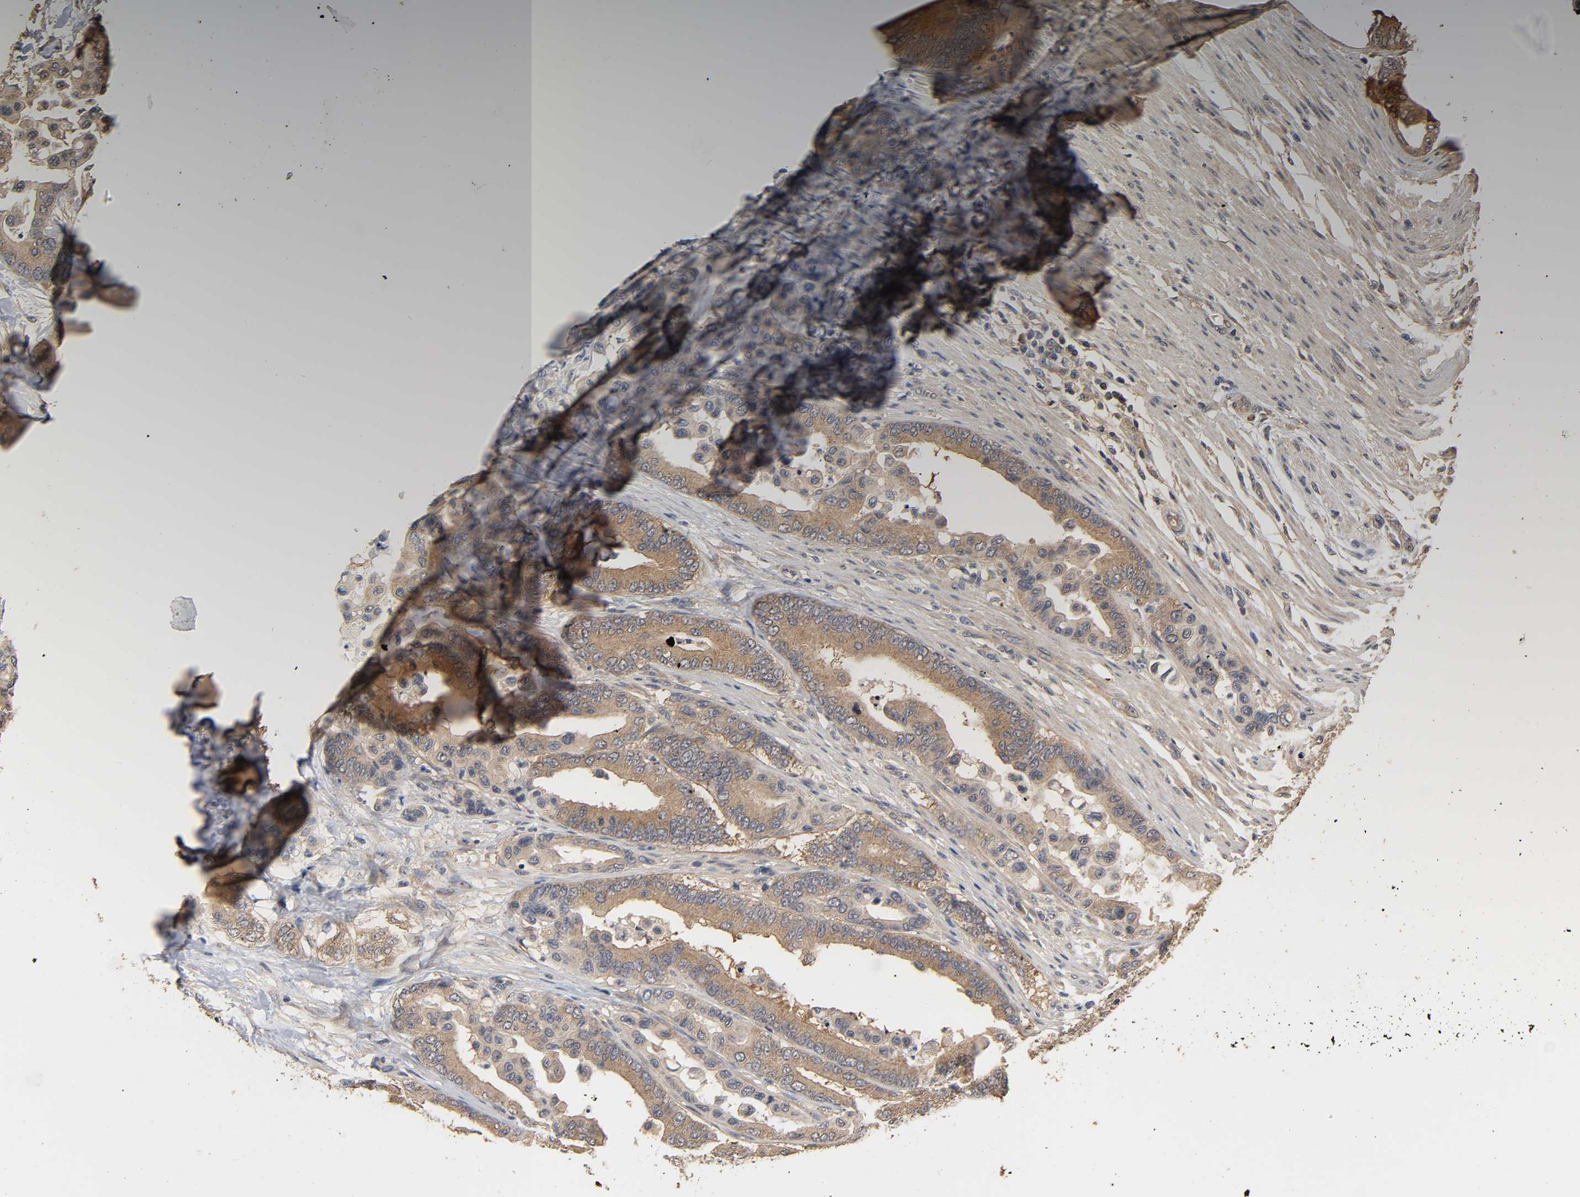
{"staining": {"intensity": "moderate", "quantity": ">75%", "location": "cytoplasmic/membranous"}, "tissue": "colorectal cancer", "cell_type": "Tumor cells", "image_type": "cancer", "snomed": [{"axis": "morphology", "description": "Normal tissue, NOS"}, {"axis": "morphology", "description": "Adenocarcinoma, NOS"}, {"axis": "topography", "description": "Colon"}], "caption": "Adenocarcinoma (colorectal) stained with immunohistochemistry (IHC) reveals moderate cytoplasmic/membranous expression in about >75% of tumor cells.", "gene": "ARHGEF7", "patient": {"sex": "male", "age": 82}}